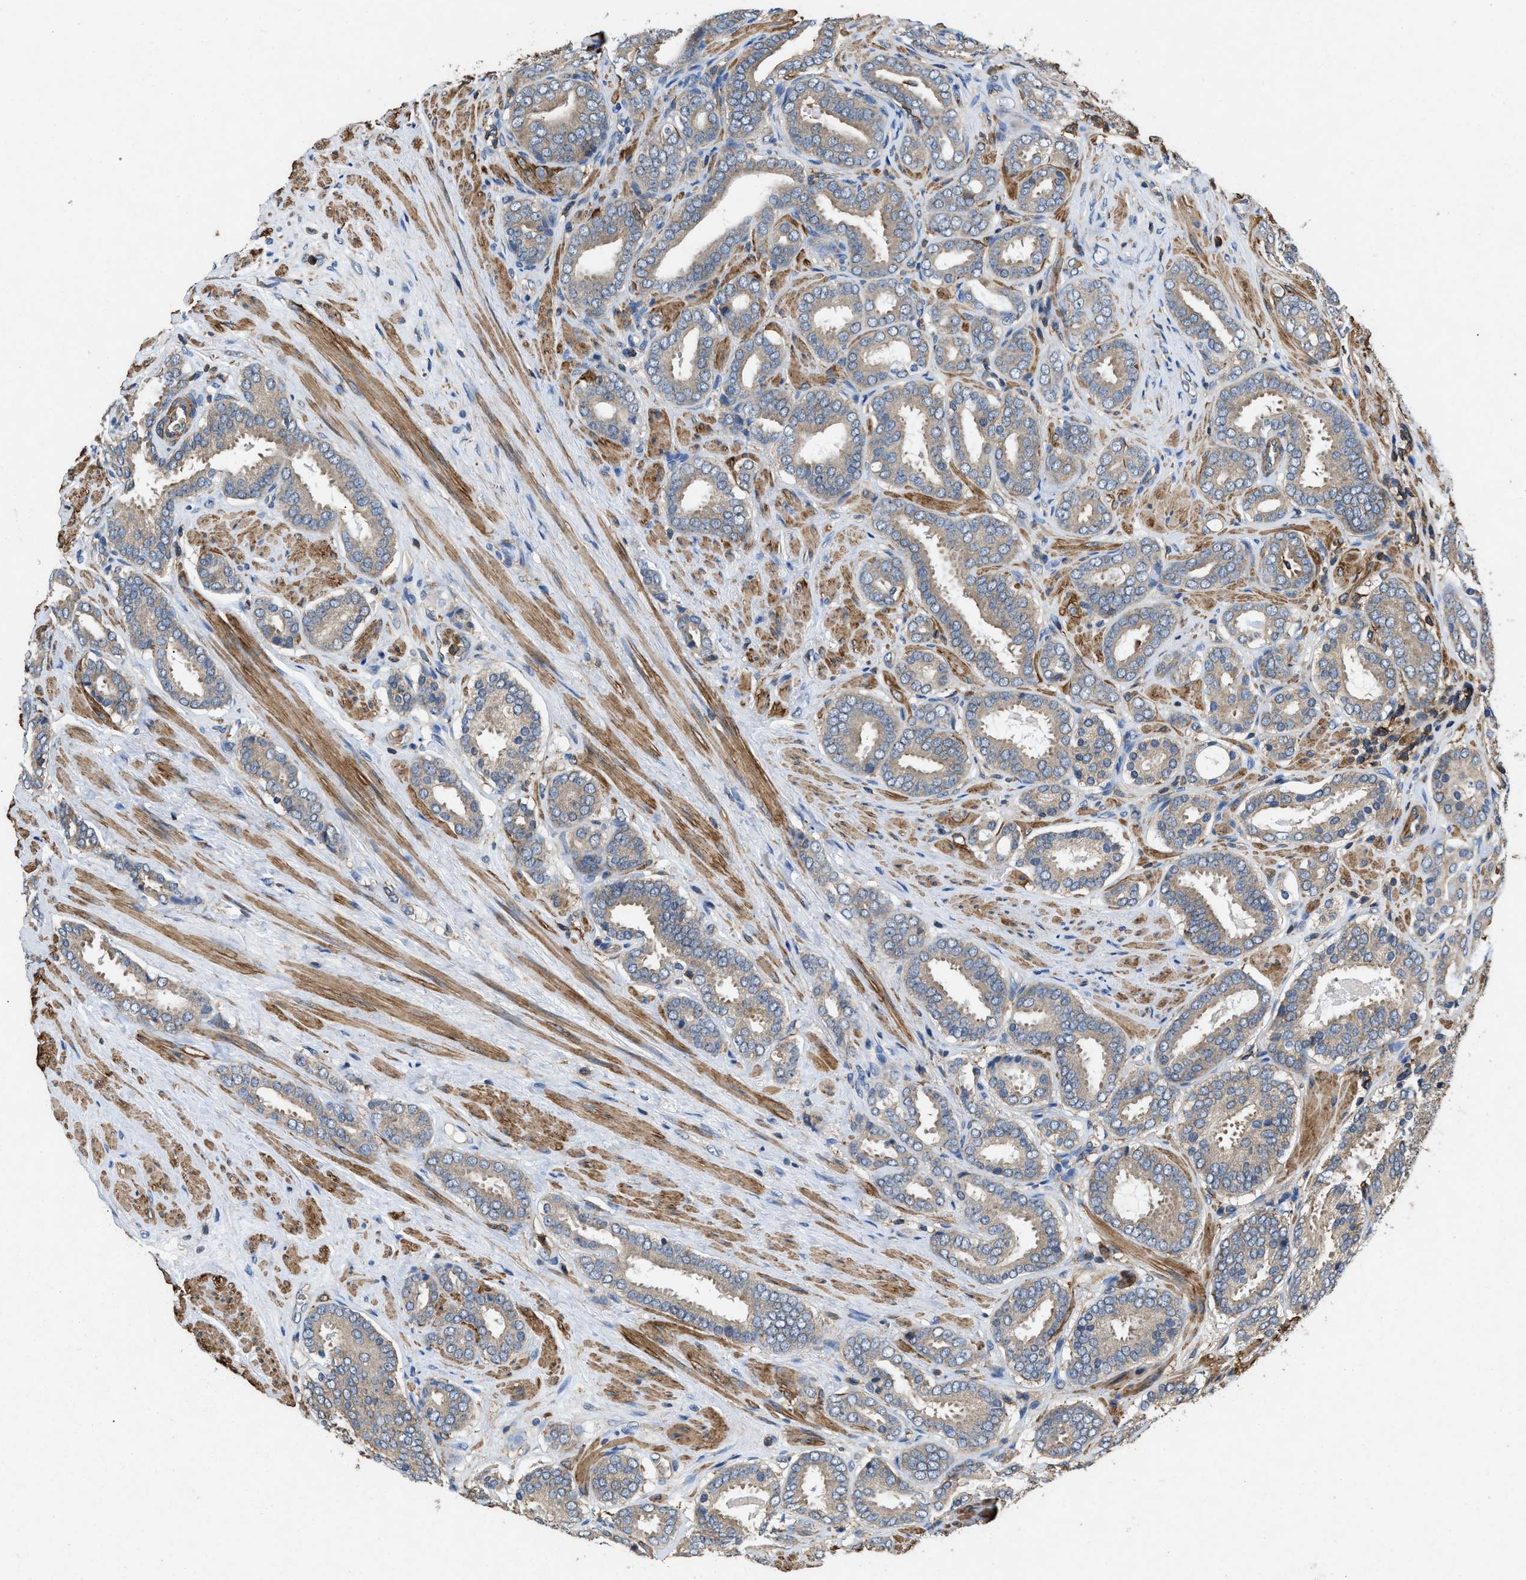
{"staining": {"intensity": "weak", "quantity": "25%-75%", "location": "cytoplasmic/membranous"}, "tissue": "prostate cancer", "cell_type": "Tumor cells", "image_type": "cancer", "snomed": [{"axis": "morphology", "description": "Adenocarcinoma, Low grade"}, {"axis": "topography", "description": "Prostate"}], "caption": "Immunohistochemical staining of human prostate adenocarcinoma (low-grade) shows low levels of weak cytoplasmic/membranous protein expression in about 25%-75% of tumor cells. (DAB = brown stain, brightfield microscopy at high magnification).", "gene": "LINGO2", "patient": {"sex": "male", "age": 69}}